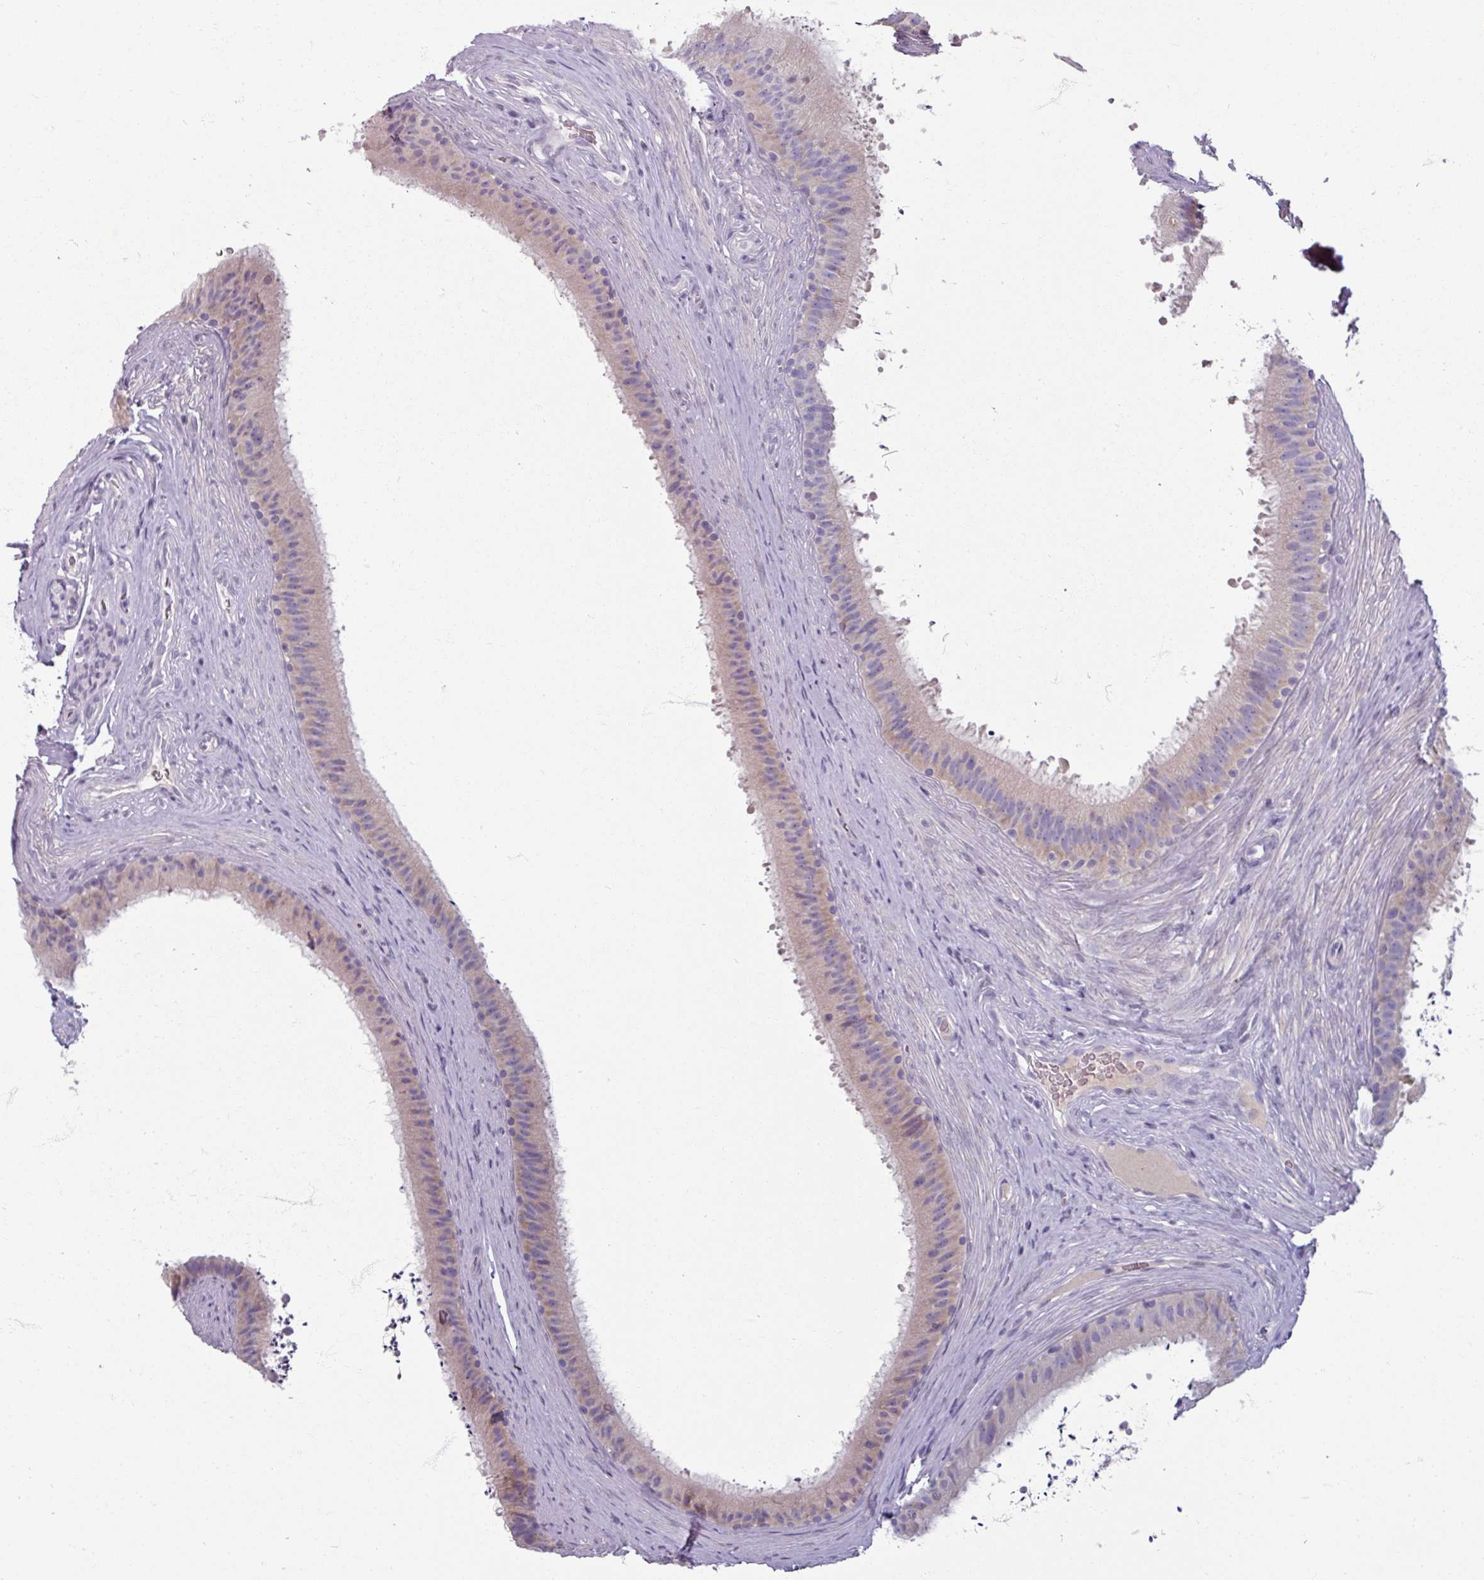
{"staining": {"intensity": "weak", "quantity": "<25%", "location": "cytoplasmic/membranous"}, "tissue": "epididymis", "cell_type": "Glandular cells", "image_type": "normal", "snomed": [{"axis": "morphology", "description": "Normal tissue, NOS"}, {"axis": "topography", "description": "Testis"}, {"axis": "topography", "description": "Epididymis"}], "caption": "IHC of benign epididymis demonstrates no staining in glandular cells.", "gene": "SMIM11", "patient": {"sex": "male", "age": 41}}